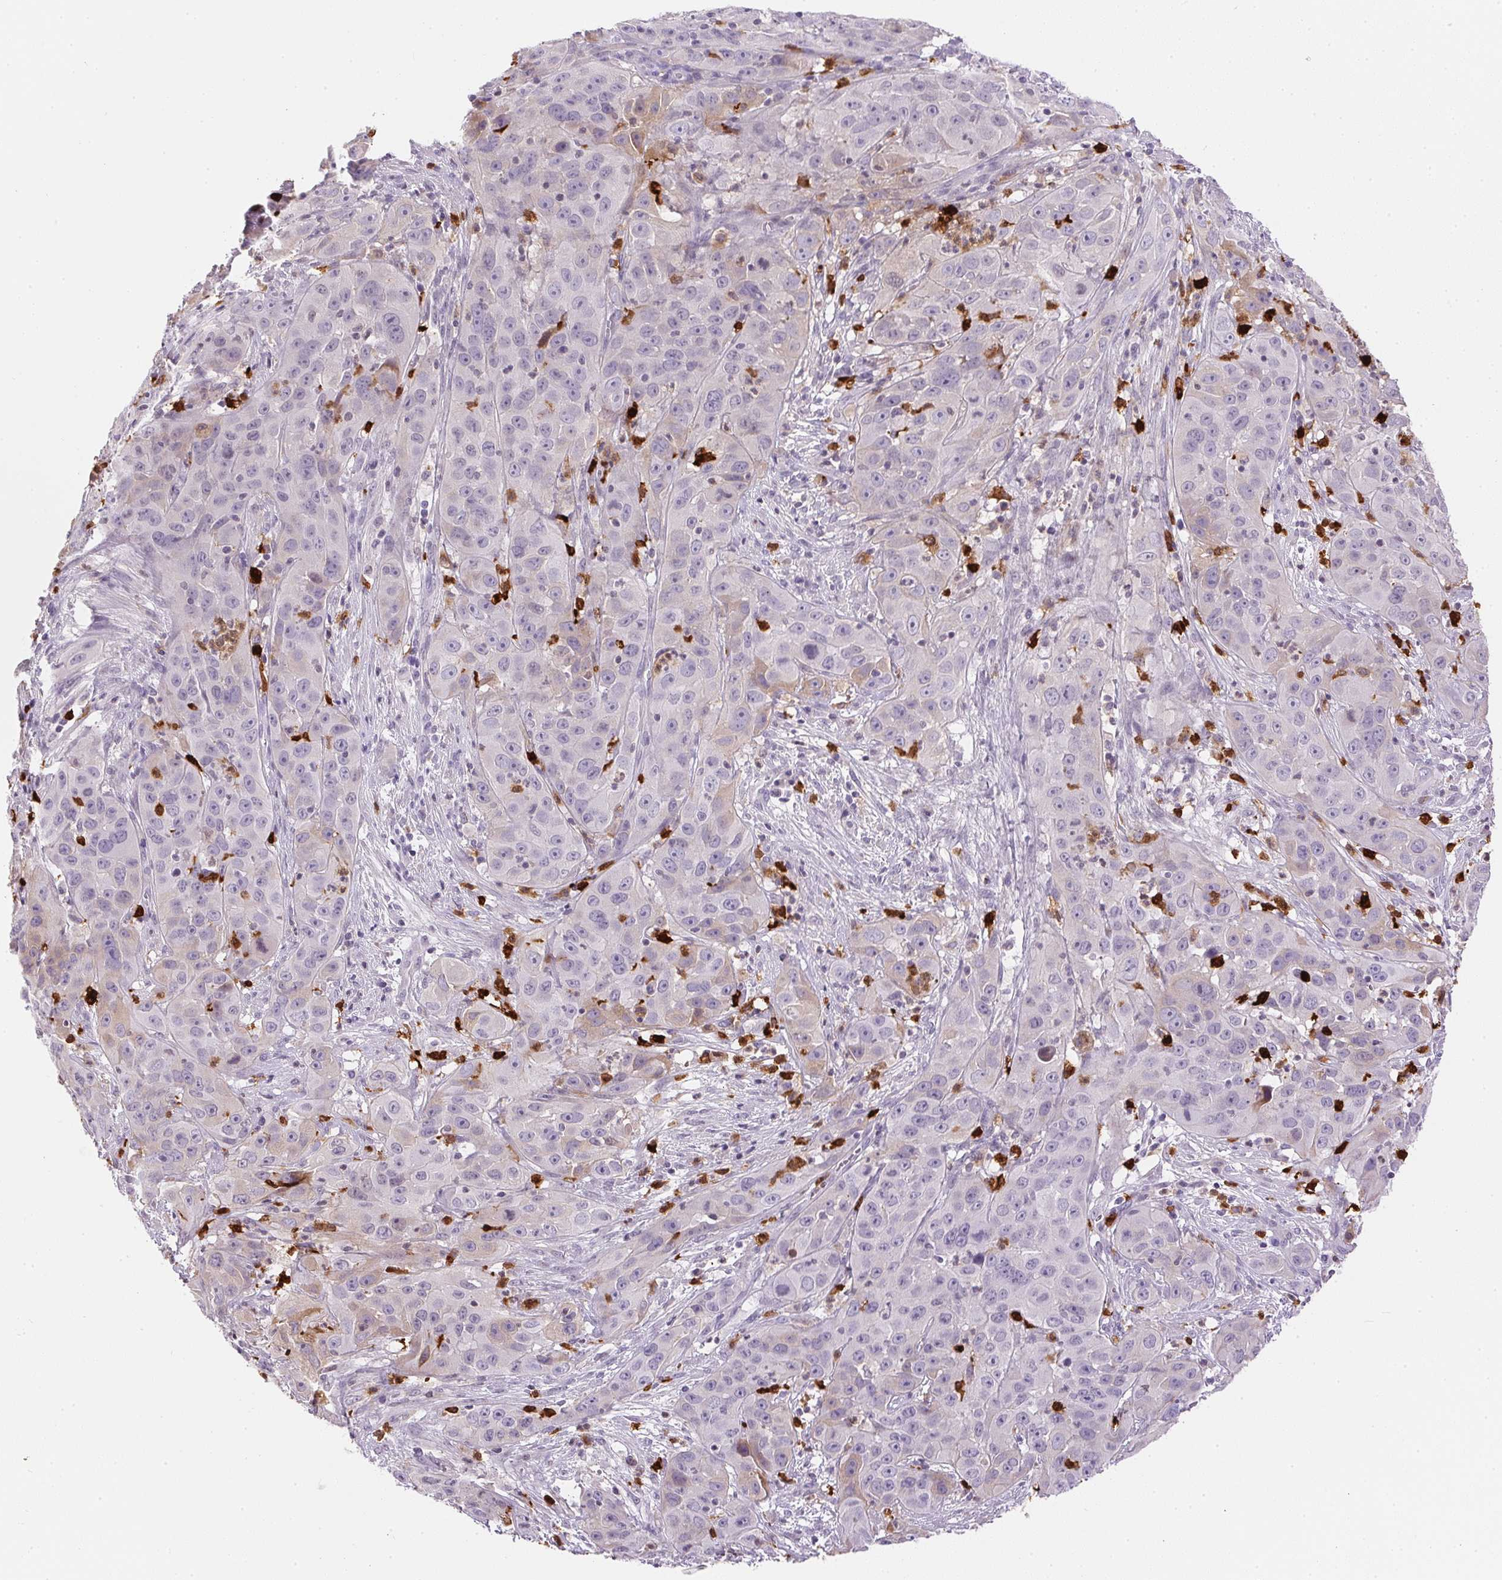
{"staining": {"intensity": "negative", "quantity": "none", "location": "none"}, "tissue": "cervical cancer", "cell_type": "Tumor cells", "image_type": "cancer", "snomed": [{"axis": "morphology", "description": "Squamous cell carcinoma, NOS"}, {"axis": "topography", "description": "Cervix"}], "caption": "DAB immunohistochemical staining of human cervical cancer demonstrates no significant expression in tumor cells. (DAB IHC, high magnification).", "gene": "ORM1", "patient": {"sex": "female", "age": 32}}